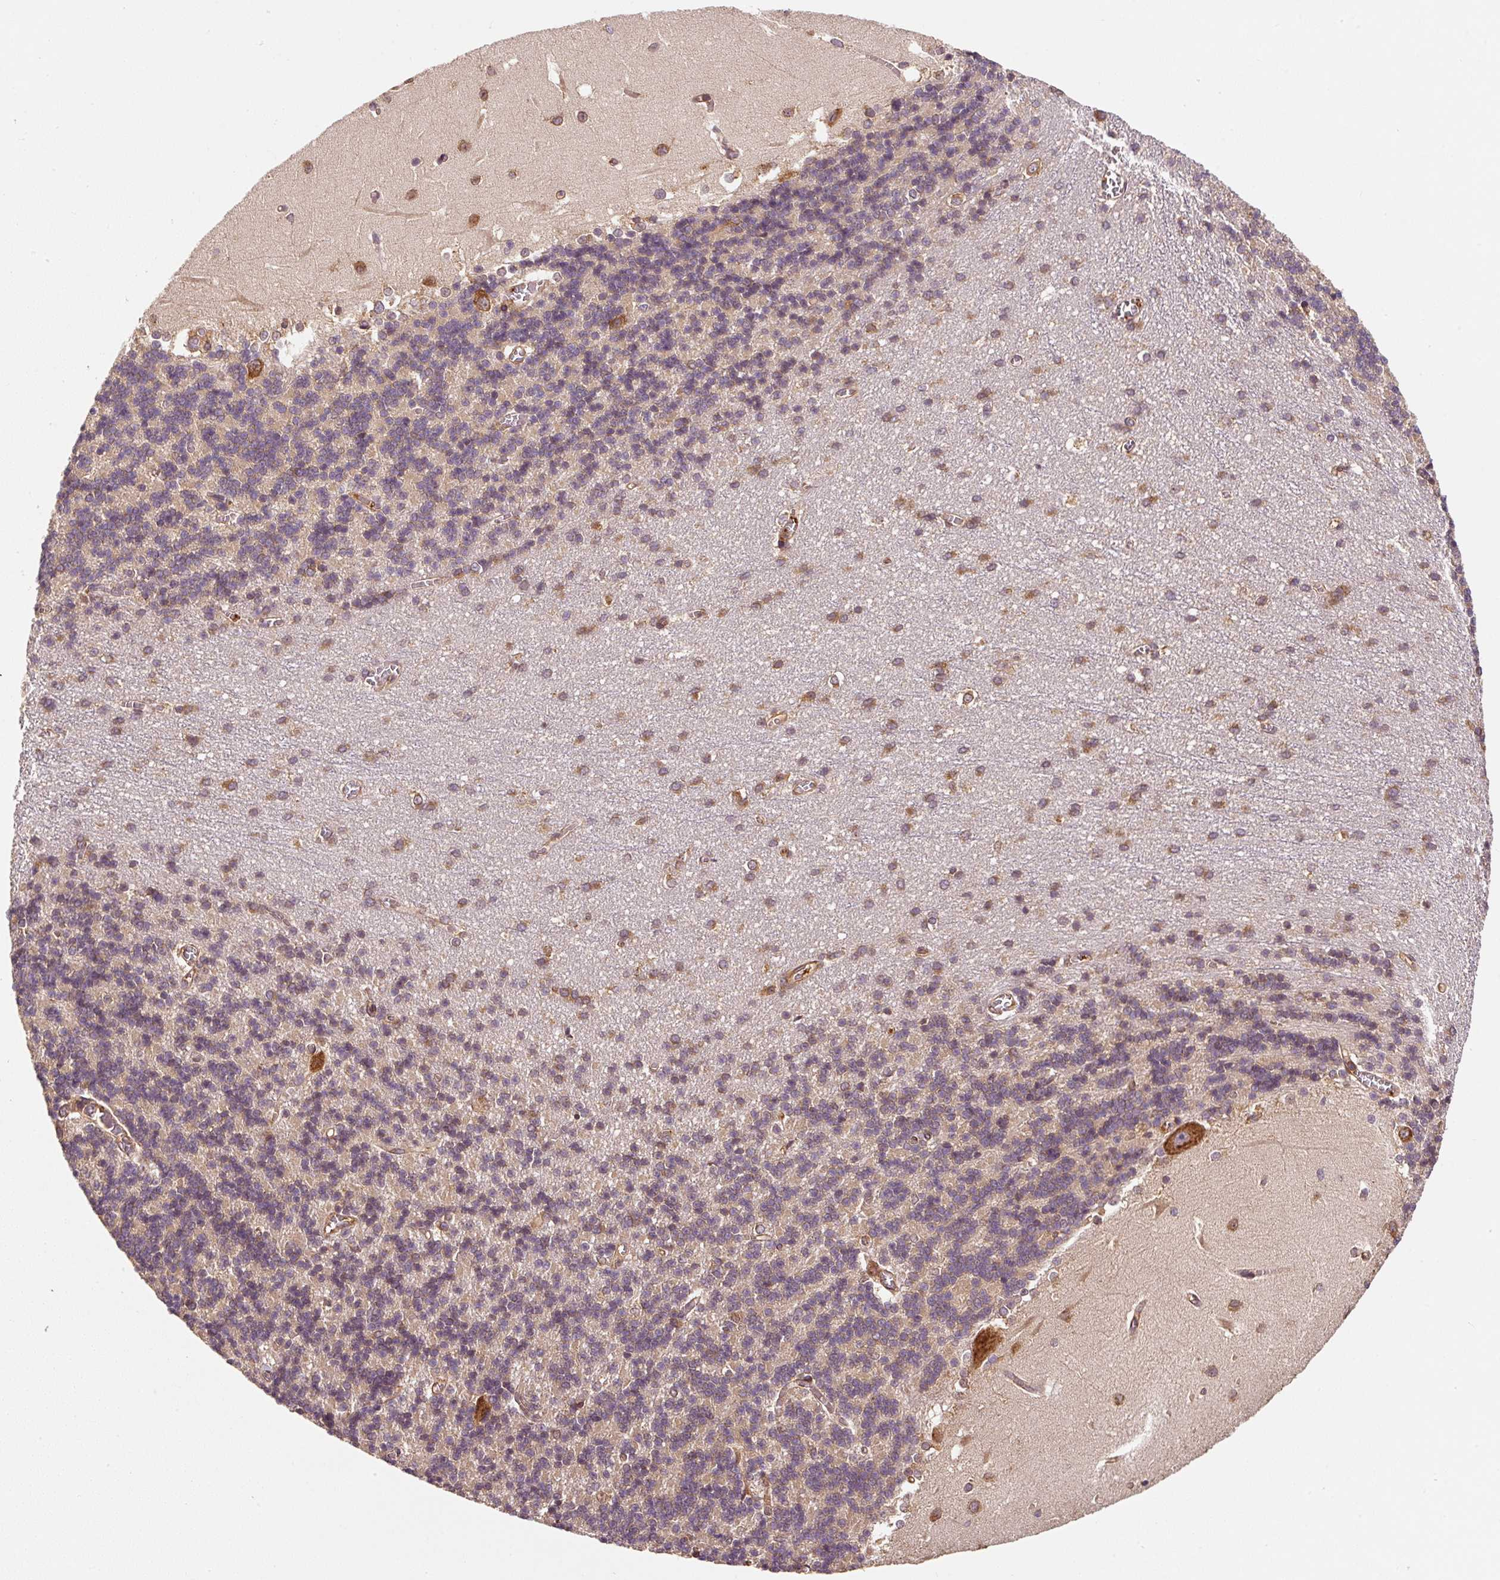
{"staining": {"intensity": "moderate", "quantity": "<25%", "location": "cytoplasmic/membranous"}, "tissue": "cerebellum", "cell_type": "Cells in granular layer", "image_type": "normal", "snomed": [{"axis": "morphology", "description": "Normal tissue, NOS"}, {"axis": "topography", "description": "Cerebellum"}], "caption": "IHC of unremarkable human cerebellum displays low levels of moderate cytoplasmic/membranous staining in approximately <25% of cells in granular layer.", "gene": "EIF2S2", "patient": {"sex": "male", "age": 37}}